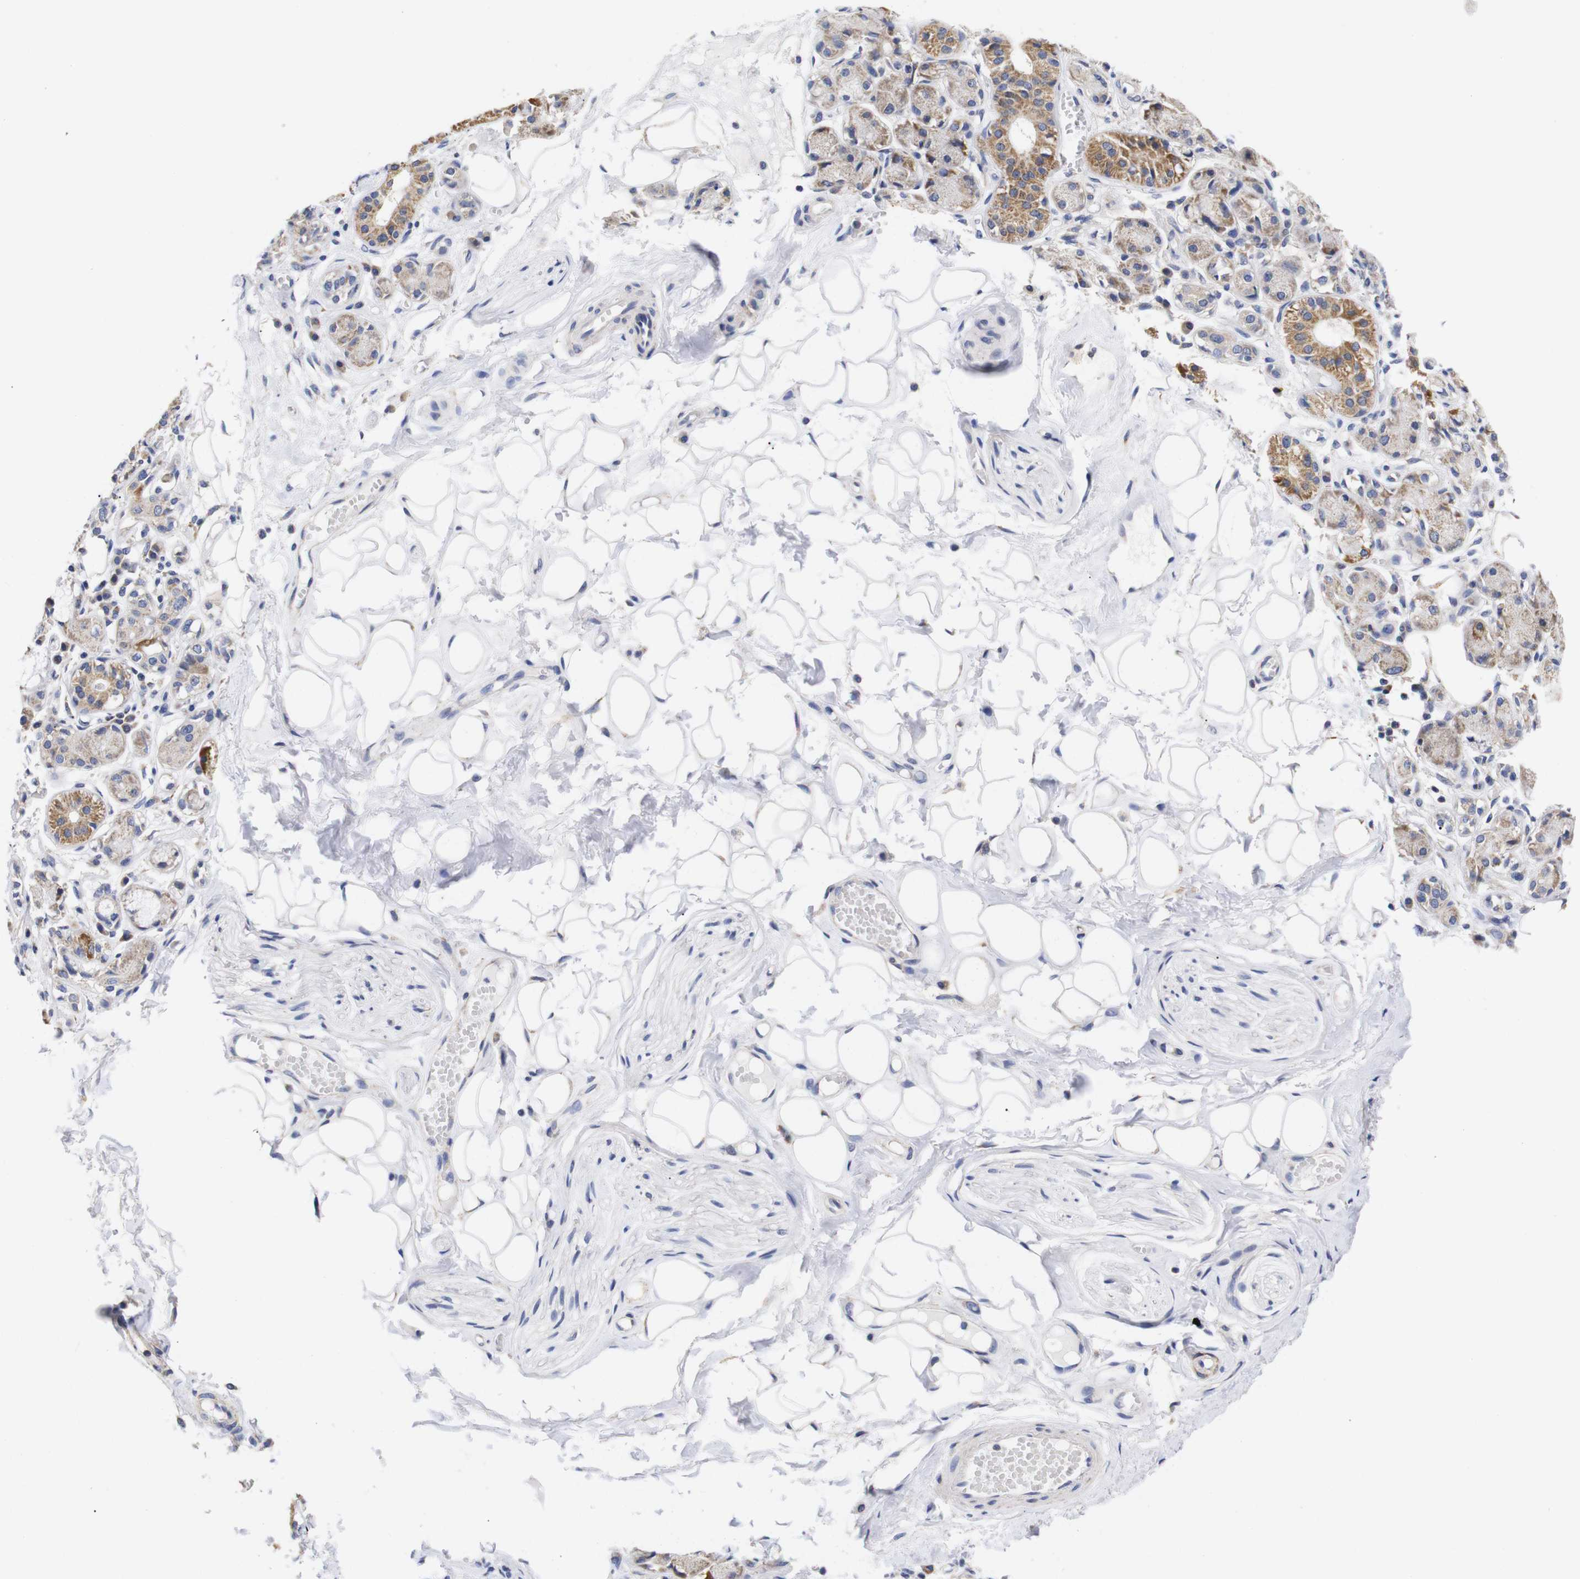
{"staining": {"intensity": "moderate", "quantity": "<25%", "location": "cytoplasmic/membranous"}, "tissue": "adipose tissue", "cell_type": "Adipocytes", "image_type": "normal", "snomed": [{"axis": "morphology", "description": "Normal tissue, NOS"}, {"axis": "morphology", "description": "Inflammation, NOS"}, {"axis": "topography", "description": "Salivary gland"}, {"axis": "topography", "description": "Peripheral nerve tissue"}], "caption": "Unremarkable adipose tissue demonstrates moderate cytoplasmic/membranous positivity in about <25% of adipocytes, visualized by immunohistochemistry. (DAB IHC, brown staining for protein, blue staining for nuclei).", "gene": "OPN3", "patient": {"sex": "female", "age": 75}}